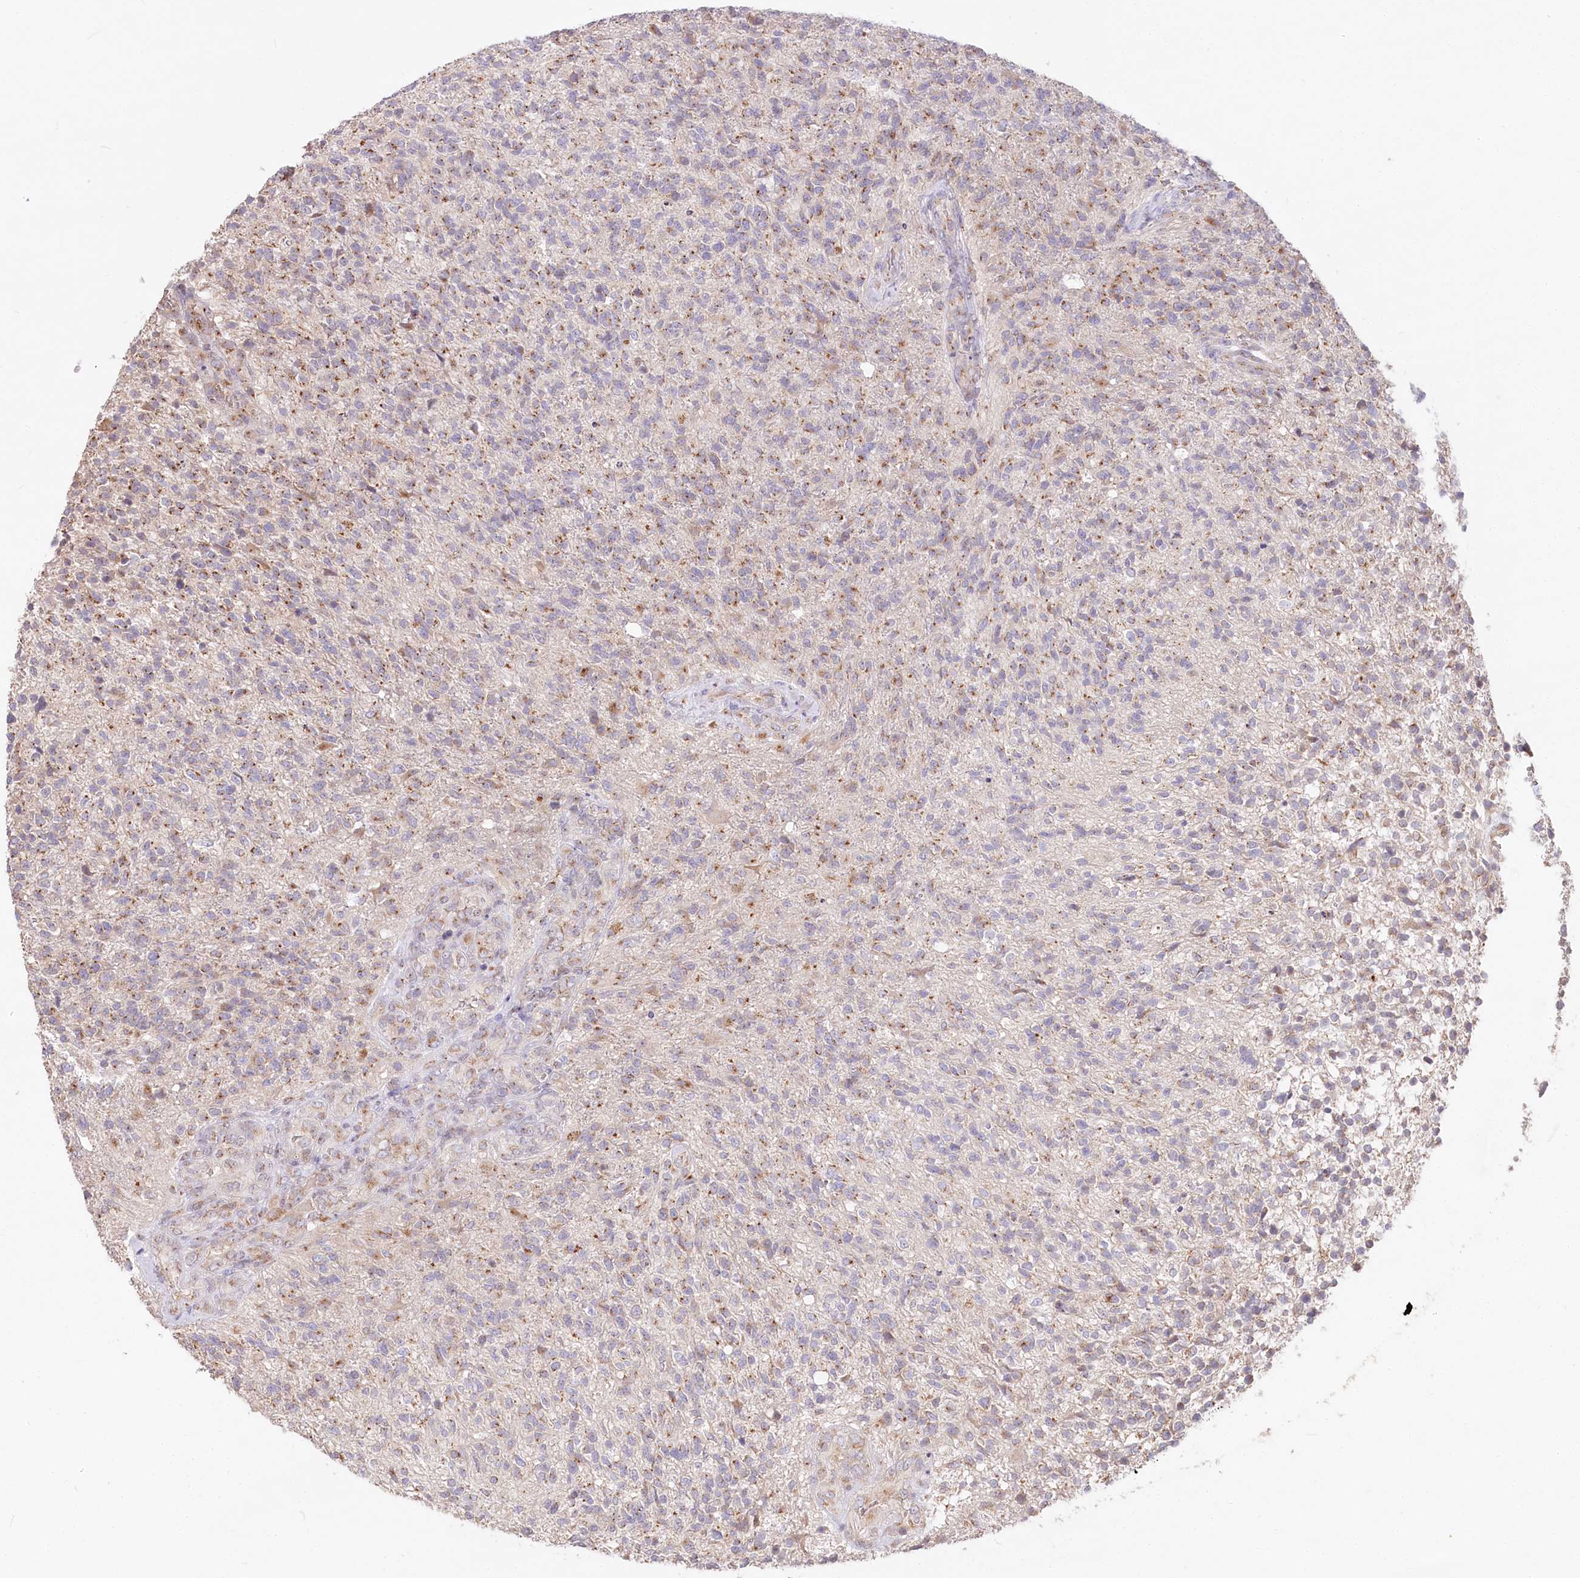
{"staining": {"intensity": "moderate", "quantity": "<25%", "location": "cytoplasmic/membranous"}, "tissue": "glioma", "cell_type": "Tumor cells", "image_type": "cancer", "snomed": [{"axis": "morphology", "description": "Glioma, malignant, High grade"}, {"axis": "topography", "description": "Brain"}], "caption": "Immunohistochemical staining of malignant glioma (high-grade) reveals moderate cytoplasmic/membranous protein staining in about <25% of tumor cells.", "gene": "STT3B", "patient": {"sex": "male", "age": 56}}